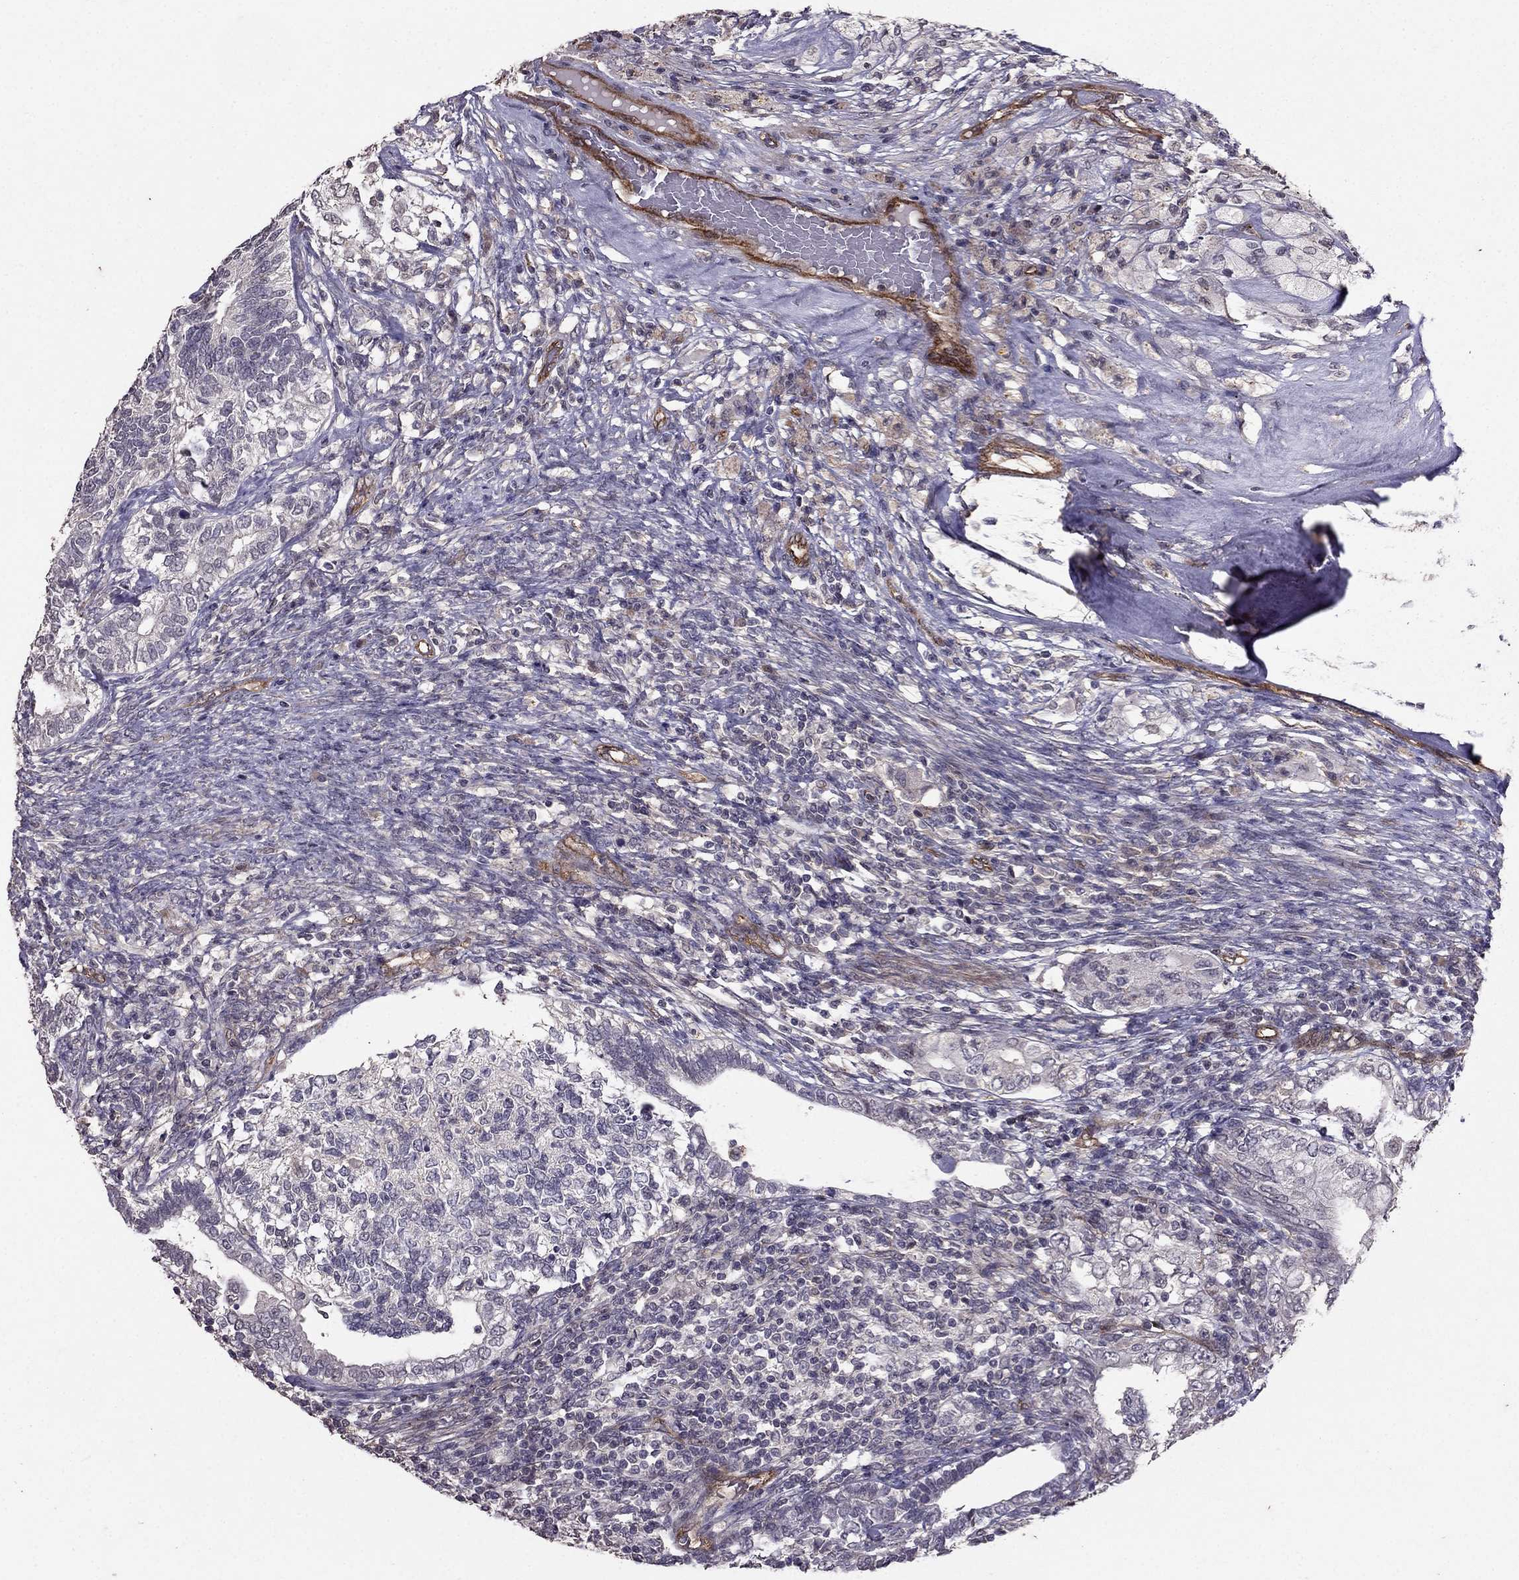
{"staining": {"intensity": "negative", "quantity": "none", "location": "none"}, "tissue": "testis cancer", "cell_type": "Tumor cells", "image_type": "cancer", "snomed": [{"axis": "morphology", "description": "Seminoma, NOS"}, {"axis": "morphology", "description": "Carcinoma, Embryonal, NOS"}, {"axis": "topography", "description": "Testis"}], "caption": "Tumor cells show no significant protein positivity in testis seminoma.", "gene": "RASIP1", "patient": {"sex": "male", "age": 41}}